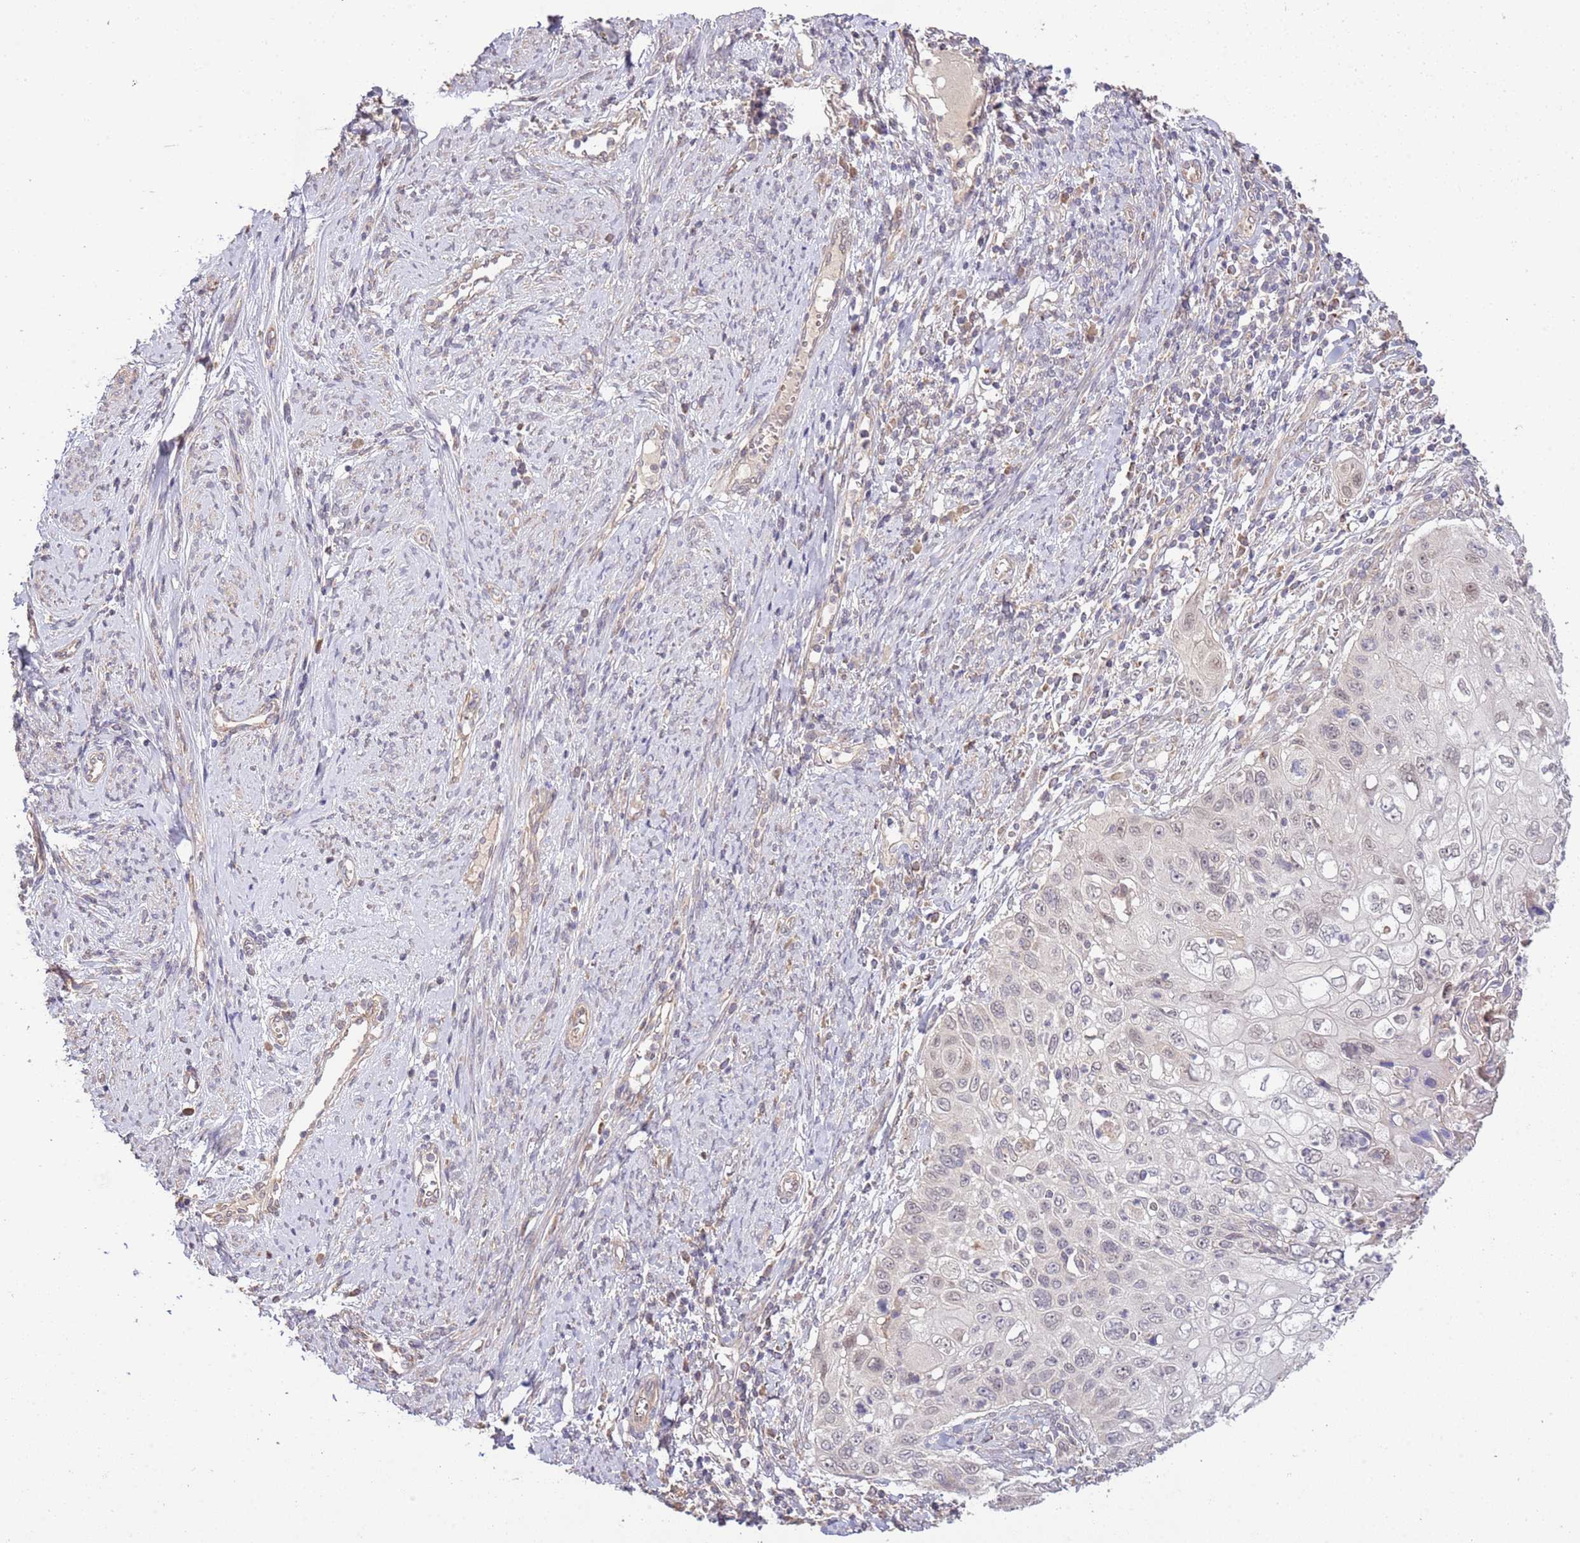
{"staining": {"intensity": "negative", "quantity": "none", "location": "none"}, "tissue": "cervical cancer", "cell_type": "Tumor cells", "image_type": "cancer", "snomed": [{"axis": "morphology", "description": "Squamous cell carcinoma, NOS"}, {"axis": "topography", "description": "Cervix"}], "caption": "Tumor cells are negative for protein expression in human cervical squamous cell carcinoma.", "gene": "IVD", "patient": {"sex": "female", "age": 70}}